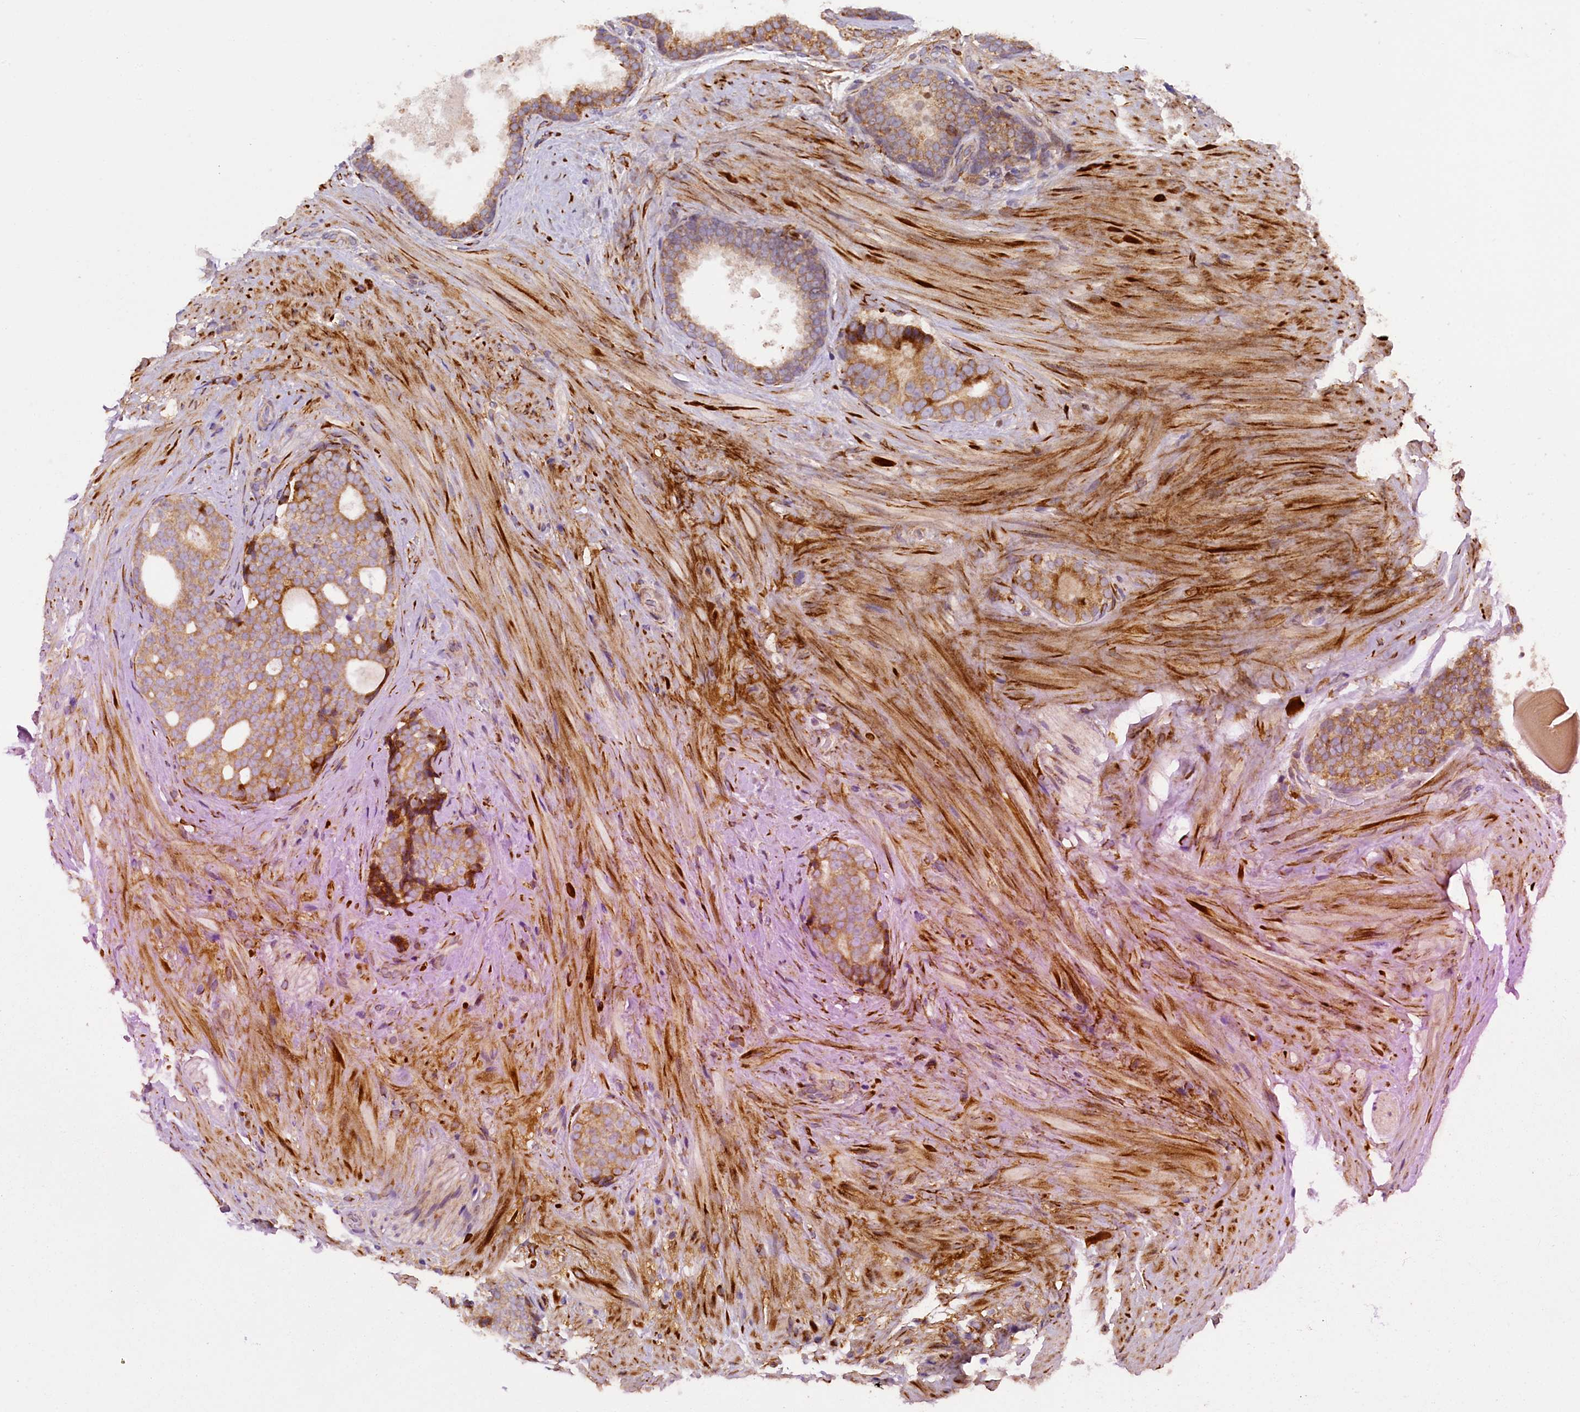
{"staining": {"intensity": "moderate", "quantity": ">75%", "location": "cytoplasmic/membranous"}, "tissue": "prostate cancer", "cell_type": "Tumor cells", "image_type": "cancer", "snomed": [{"axis": "morphology", "description": "Adenocarcinoma, High grade"}, {"axis": "topography", "description": "Prostate"}], "caption": "Immunohistochemistry of human prostate cancer (adenocarcinoma (high-grade)) reveals medium levels of moderate cytoplasmic/membranous positivity in about >75% of tumor cells.", "gene": "SSC5D", "patient": {"sex": "male", "age": 56}}